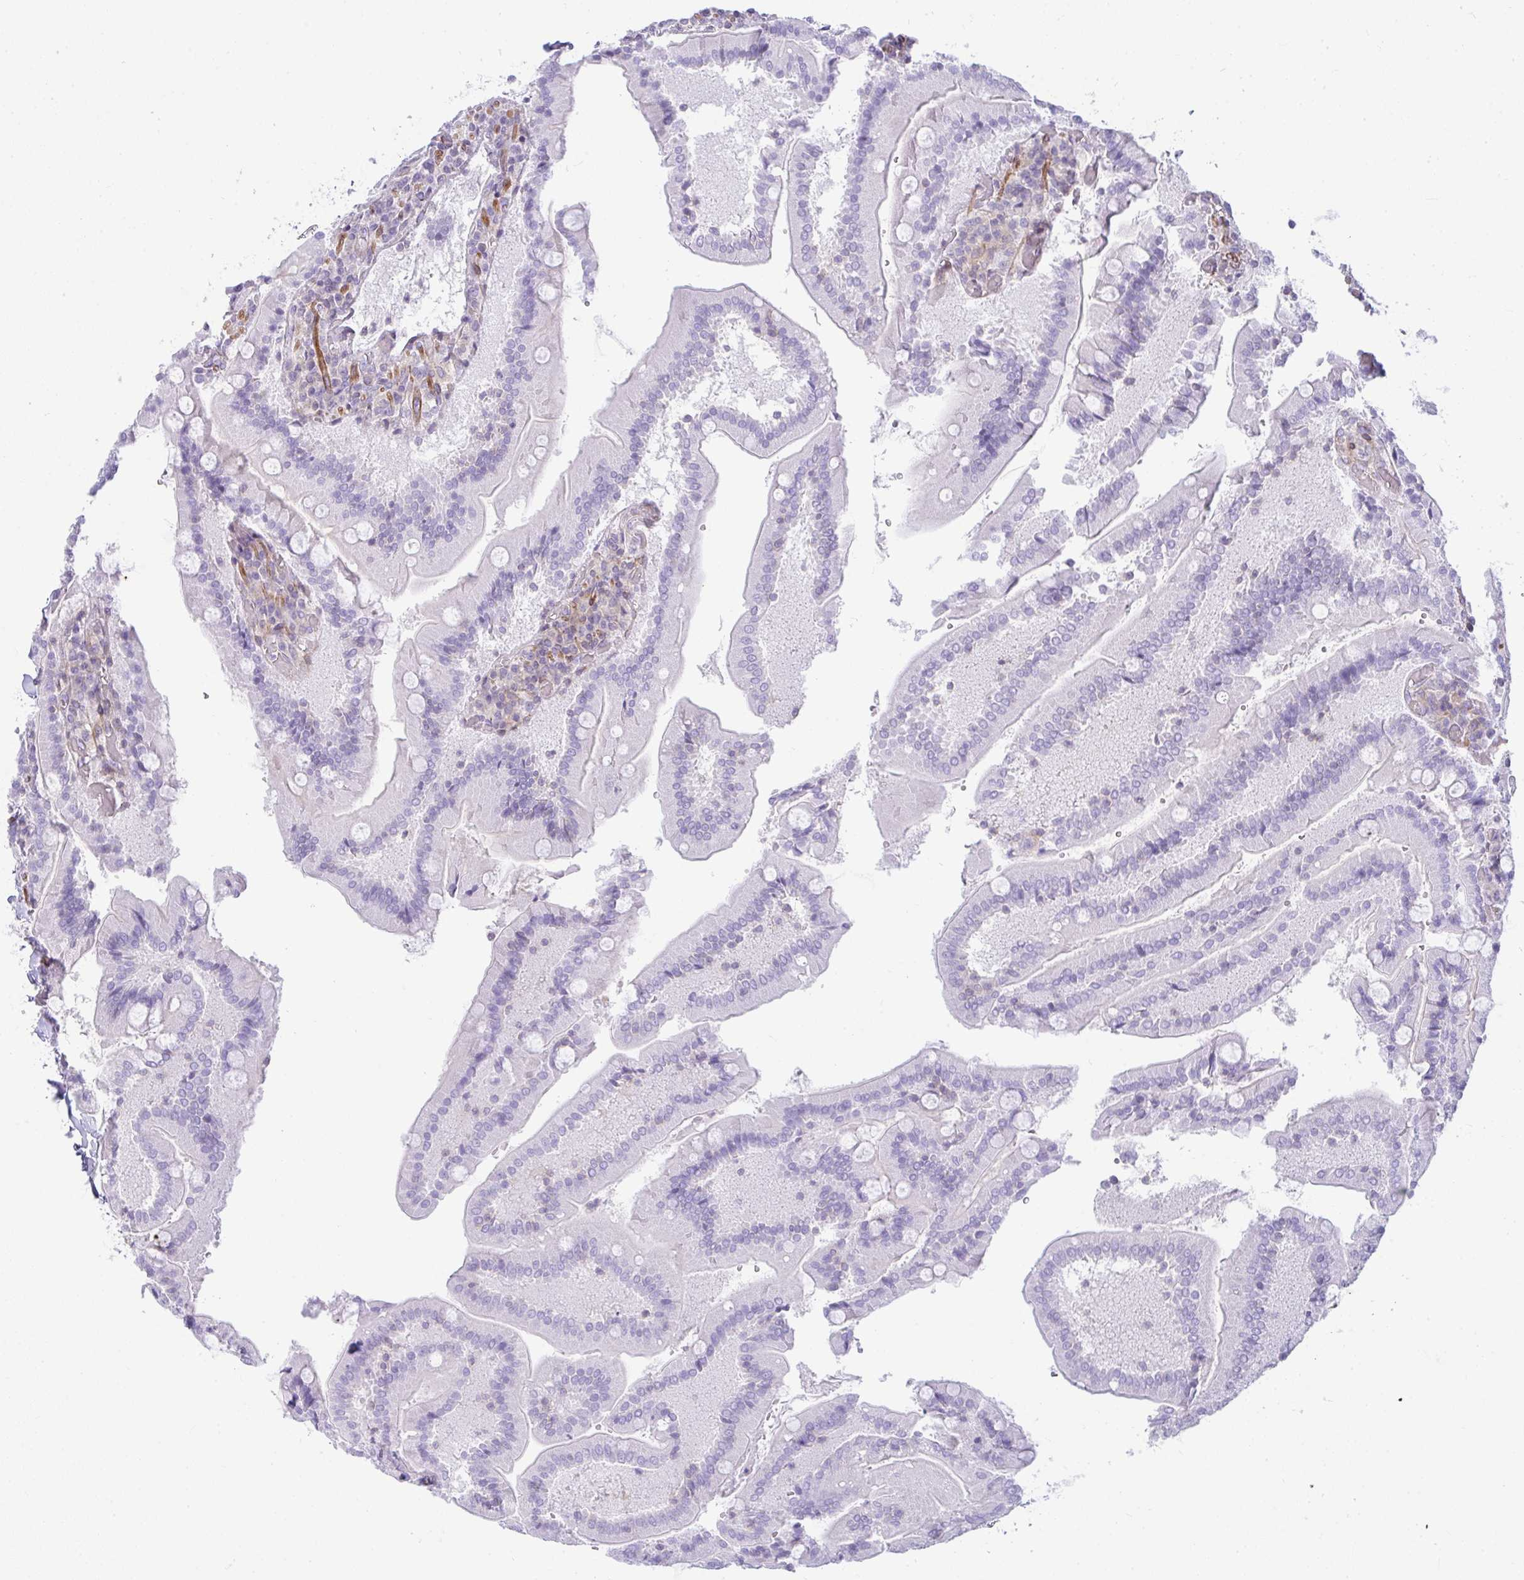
{"staining": {"intensity": "negative", "quantity": "none", "location": "none"}, "tissue": "duodenum", "cell_type": "Glandular cells", "image_type": "normal", "snomed": [{"axis": "morphology", "description": "Normal tissue, NOS"}, {"axis": "topography", "description": "Duodenum"}], "caption": "DAB immunohistochemical staining of normal human duodenum reveals no significant positivity in glandular cells.", "gene": "CDRT15", "patient": {"sex": "female", "age": 62}}